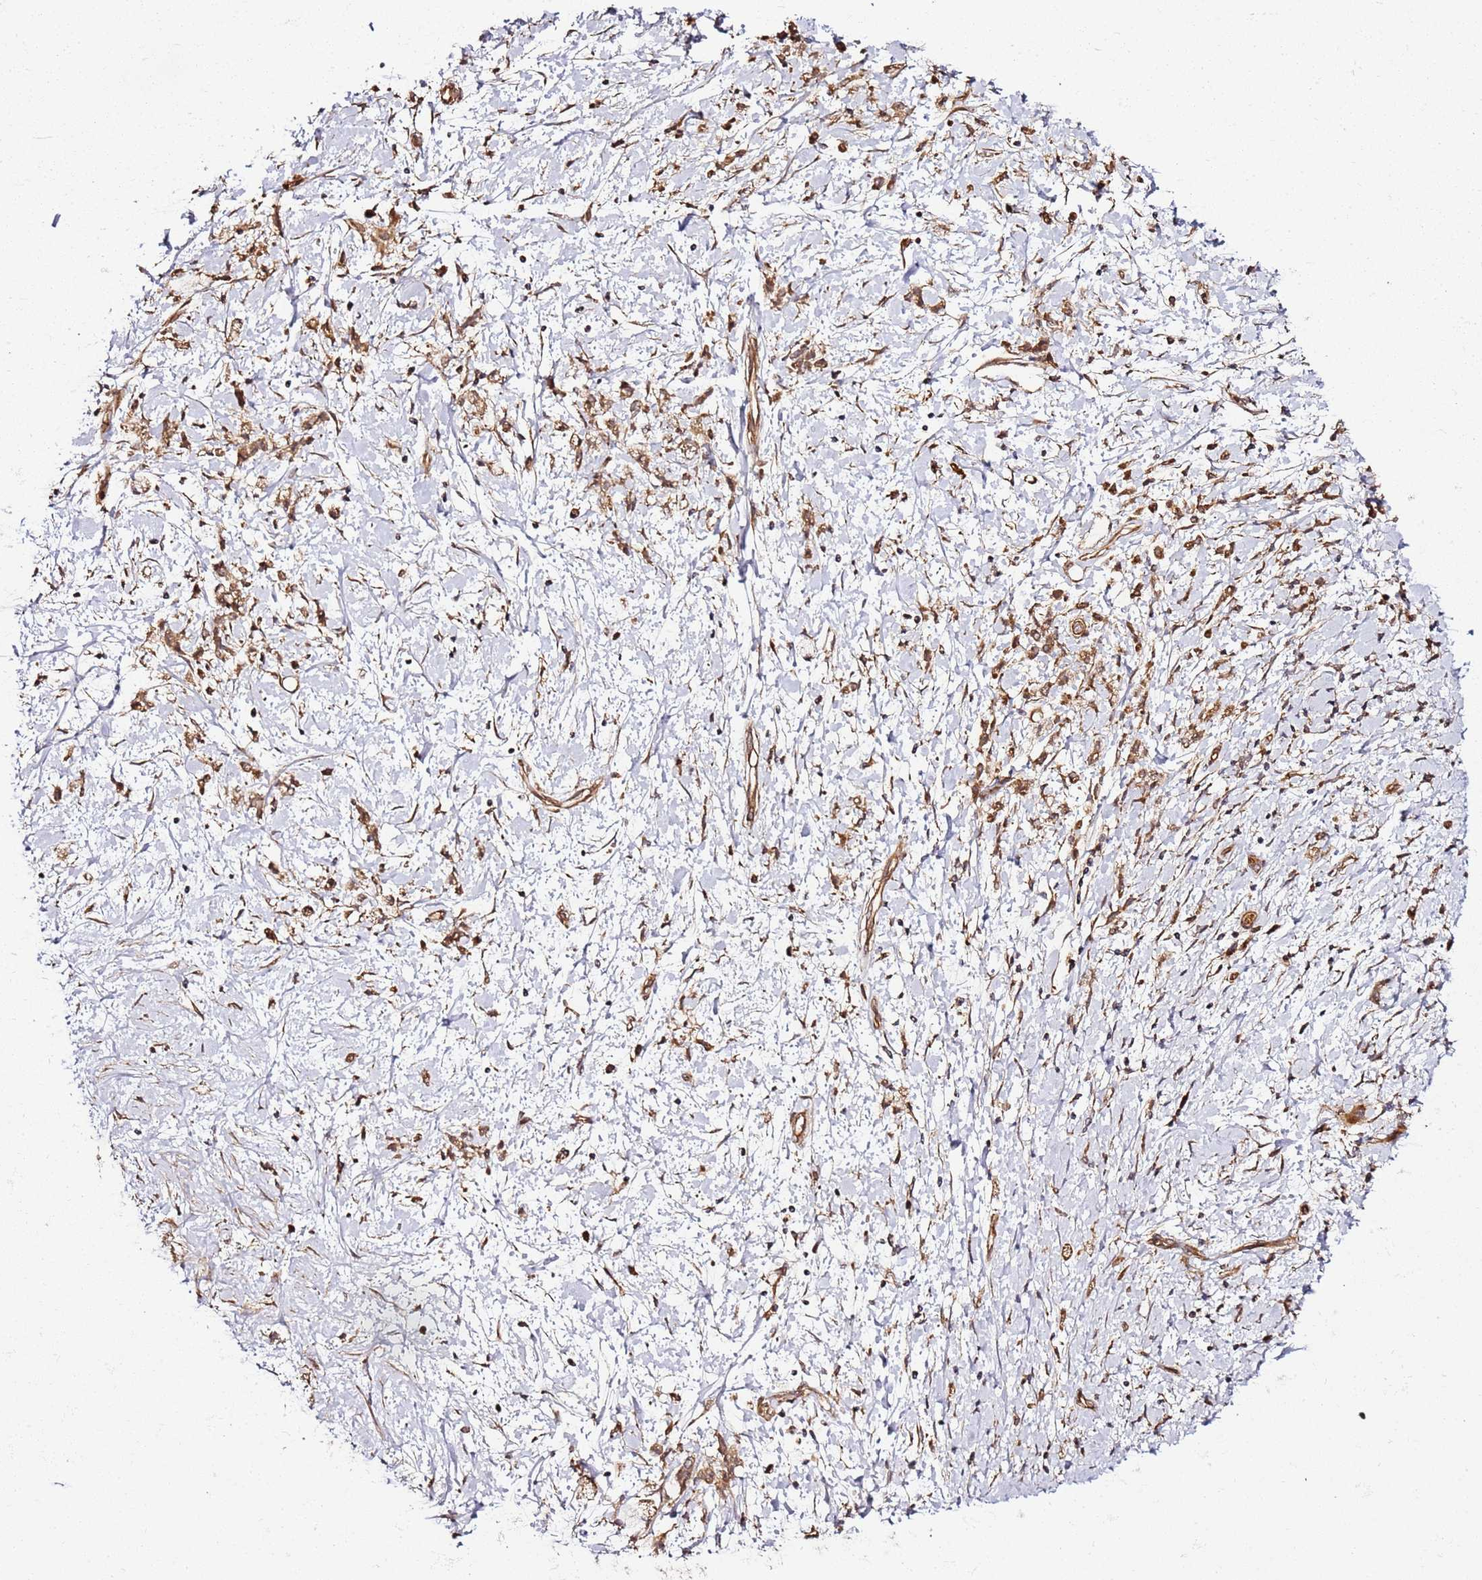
{"staining": {"intensity": "strong", "quantity": ">75%", "location": "cytoplasmic/membranous"}, "tissue": "stomach cancer", "cell_type": "Tumor cells", "image_type": "cancer", "snomed": [{"axis": "morphology", "description": "Adenocarcinoma, NOS"}, {"axis": "topography", "description": "Stomach"}], "caption": "Brown immunohistochemical staining in human stomach cancer demonstrates strong cytoplasmic/membranous staining in approximately >75% of tumor cells.", "gene": "TM2D2", "patient": {"sex": "female", "age": 60}}